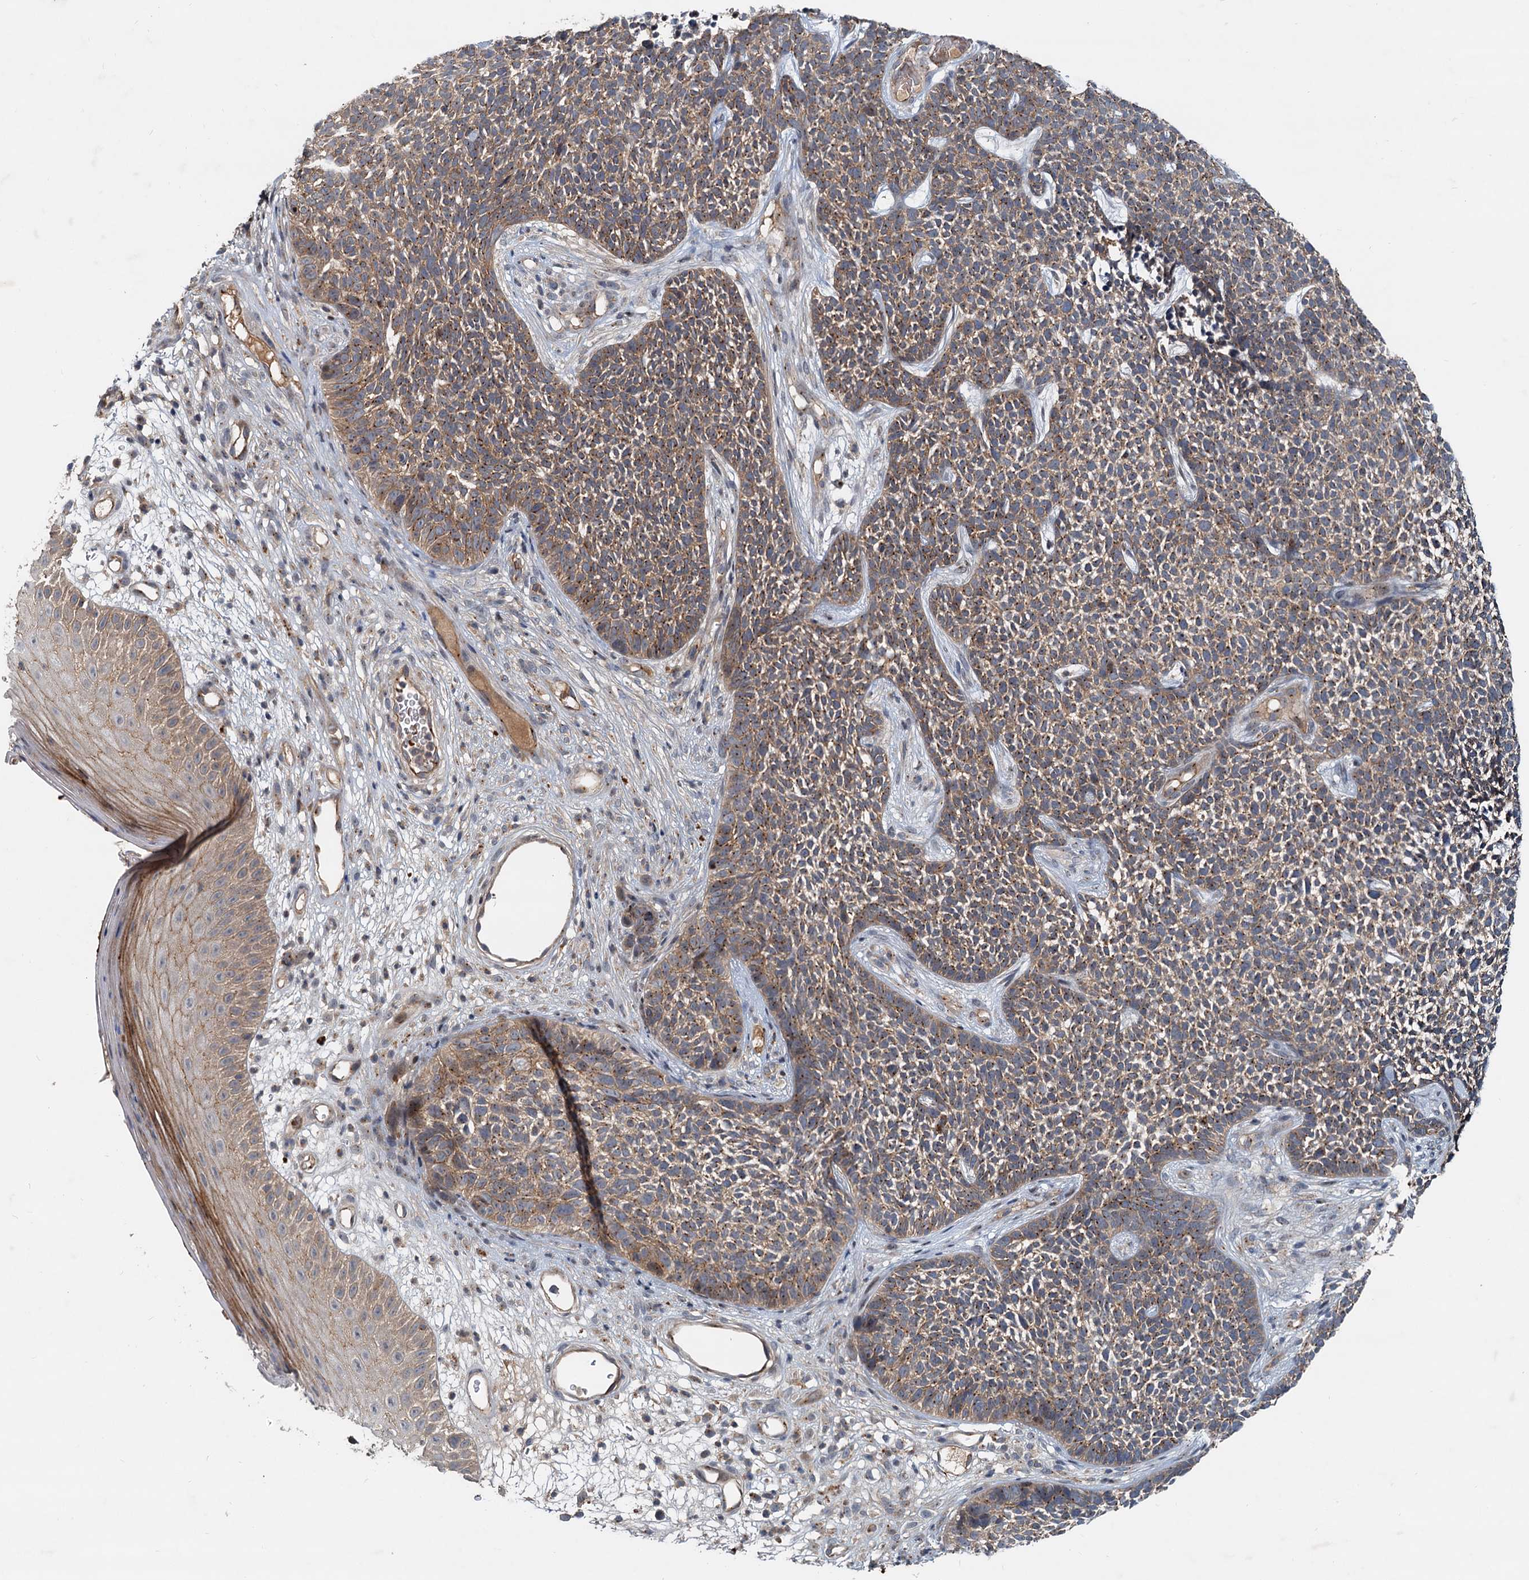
{"staining": {"intensity": "moderate", "quantity": ">75%", "location": "cytoplasmic/membranous"}, "tissue": "skin cancer", "cell_type": "Tumor cells", "image_type": "cancer", "snomed": [{"axis": "morphology", "description": "Basal cell carcinoma"}, {"axis": "topography", "description": "Skin"}], "caption": "Protein staining of skin cancer tissue reveals moderate cytoplasmic/membranous staining in approximately >75% of tumor cells.", "gene": "CEP68", "patient": {"sex": "female", "age": 84}}